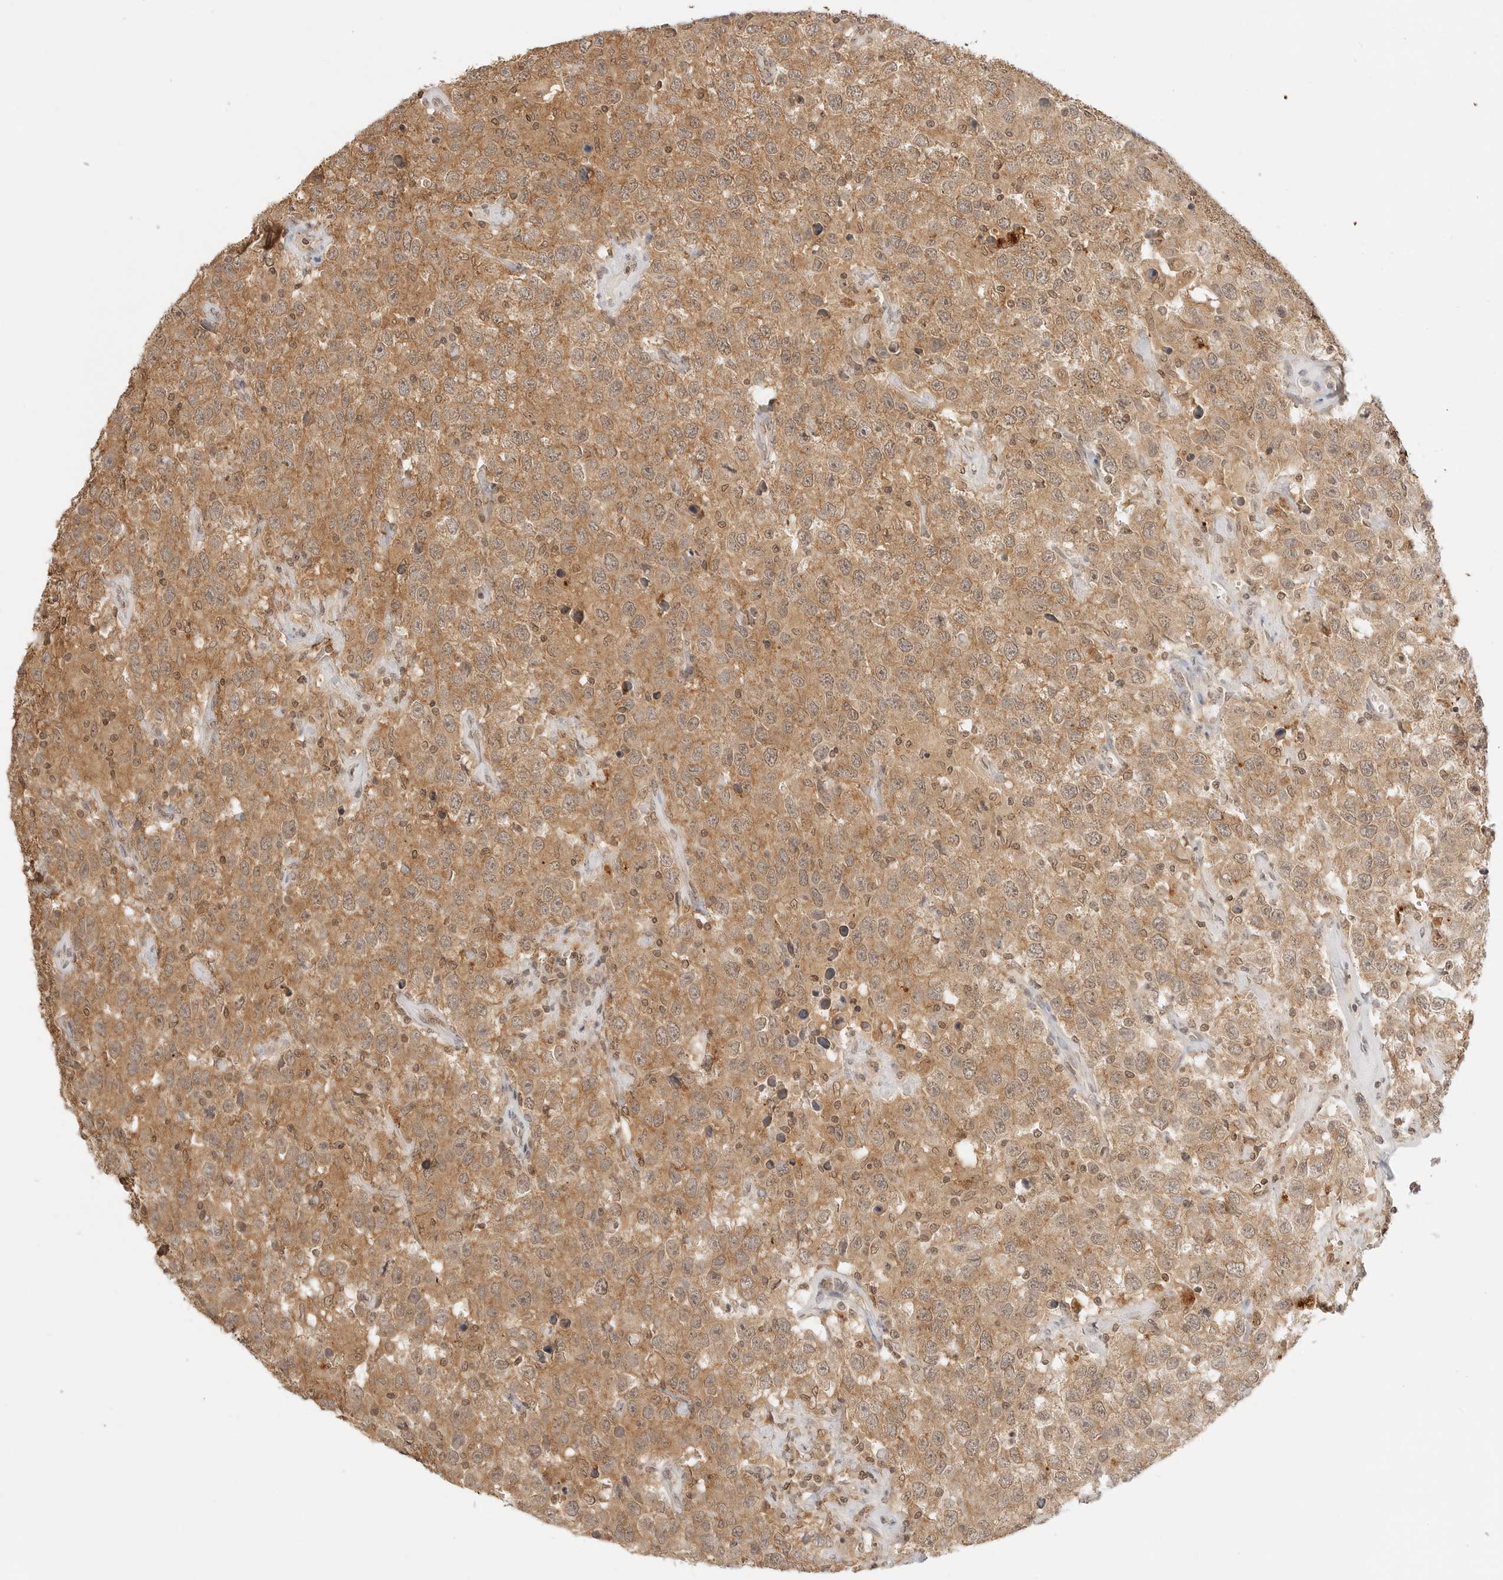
{"staining": {"intensity": "moderate", "quantity": ">75%", "location": "cytoplasmic/membranous"}, "tissue": "testis cancer", "cell_type": "Tumor cells", "image_type": "cancer", "snomed": [{"axis": "morphology", "description": "Seminoma, NOS"}, {"axis": "topography", "description": "Testis"}], "caption": "Immunohistochemical staining of human testis seminoma shows medium levels of moderate cytoplasmic/membranous protein staining in about >75% of tumor cells. (DAB (3,3'-diaminobenzidine) IHC, brown staining for protein, blue staining for nuclei).", "gene": "EPHA1", "patient": {"sex": "male", "age": 41}}